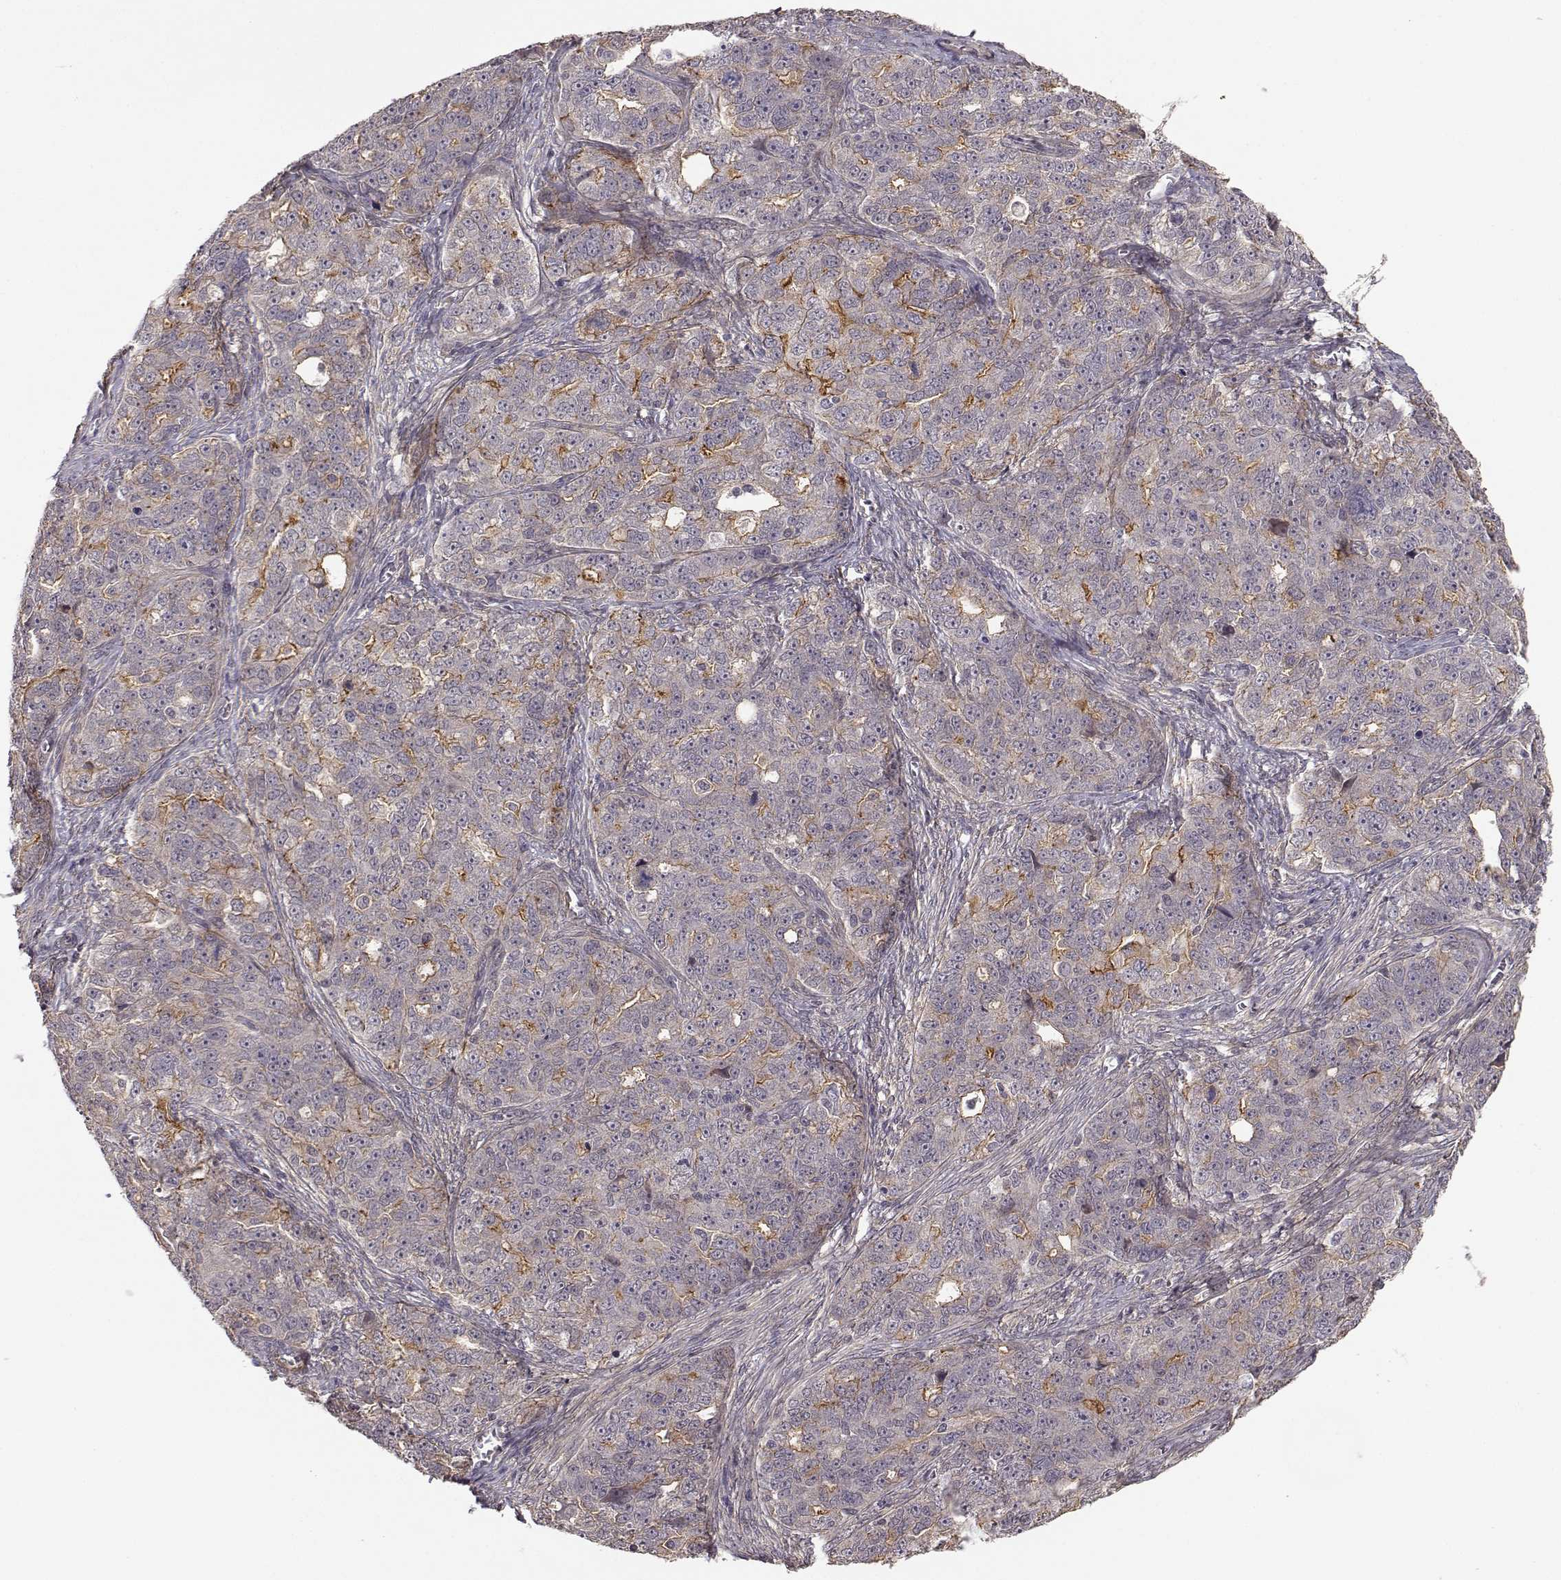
{"staining": {"intensity": "moderate", "quantity": "<25%", "location": "cytoplasmic/membranous"}, "tissue": "ovarian cancer", "cell_type": "Tumor cells", "image_type": "cancer", "snomed": [{"axis": "morphology", "description": "Cystadenocarcinoma, serous, NOS"}, {"axis": "topography", "description": "Ovary"}], "caption": "High-magnification brightfield microscopy of serous cystadenocarcinoma (ovarian) stained with DAB (brown) and counterstained with hematoxylin (blue). tumor cells exhibit moderate cytoplasmic/membranous staining is identified in about<25% of cells.", "gene": "PLEKHG3", "patient": {"sex": "female", "age": 51}}